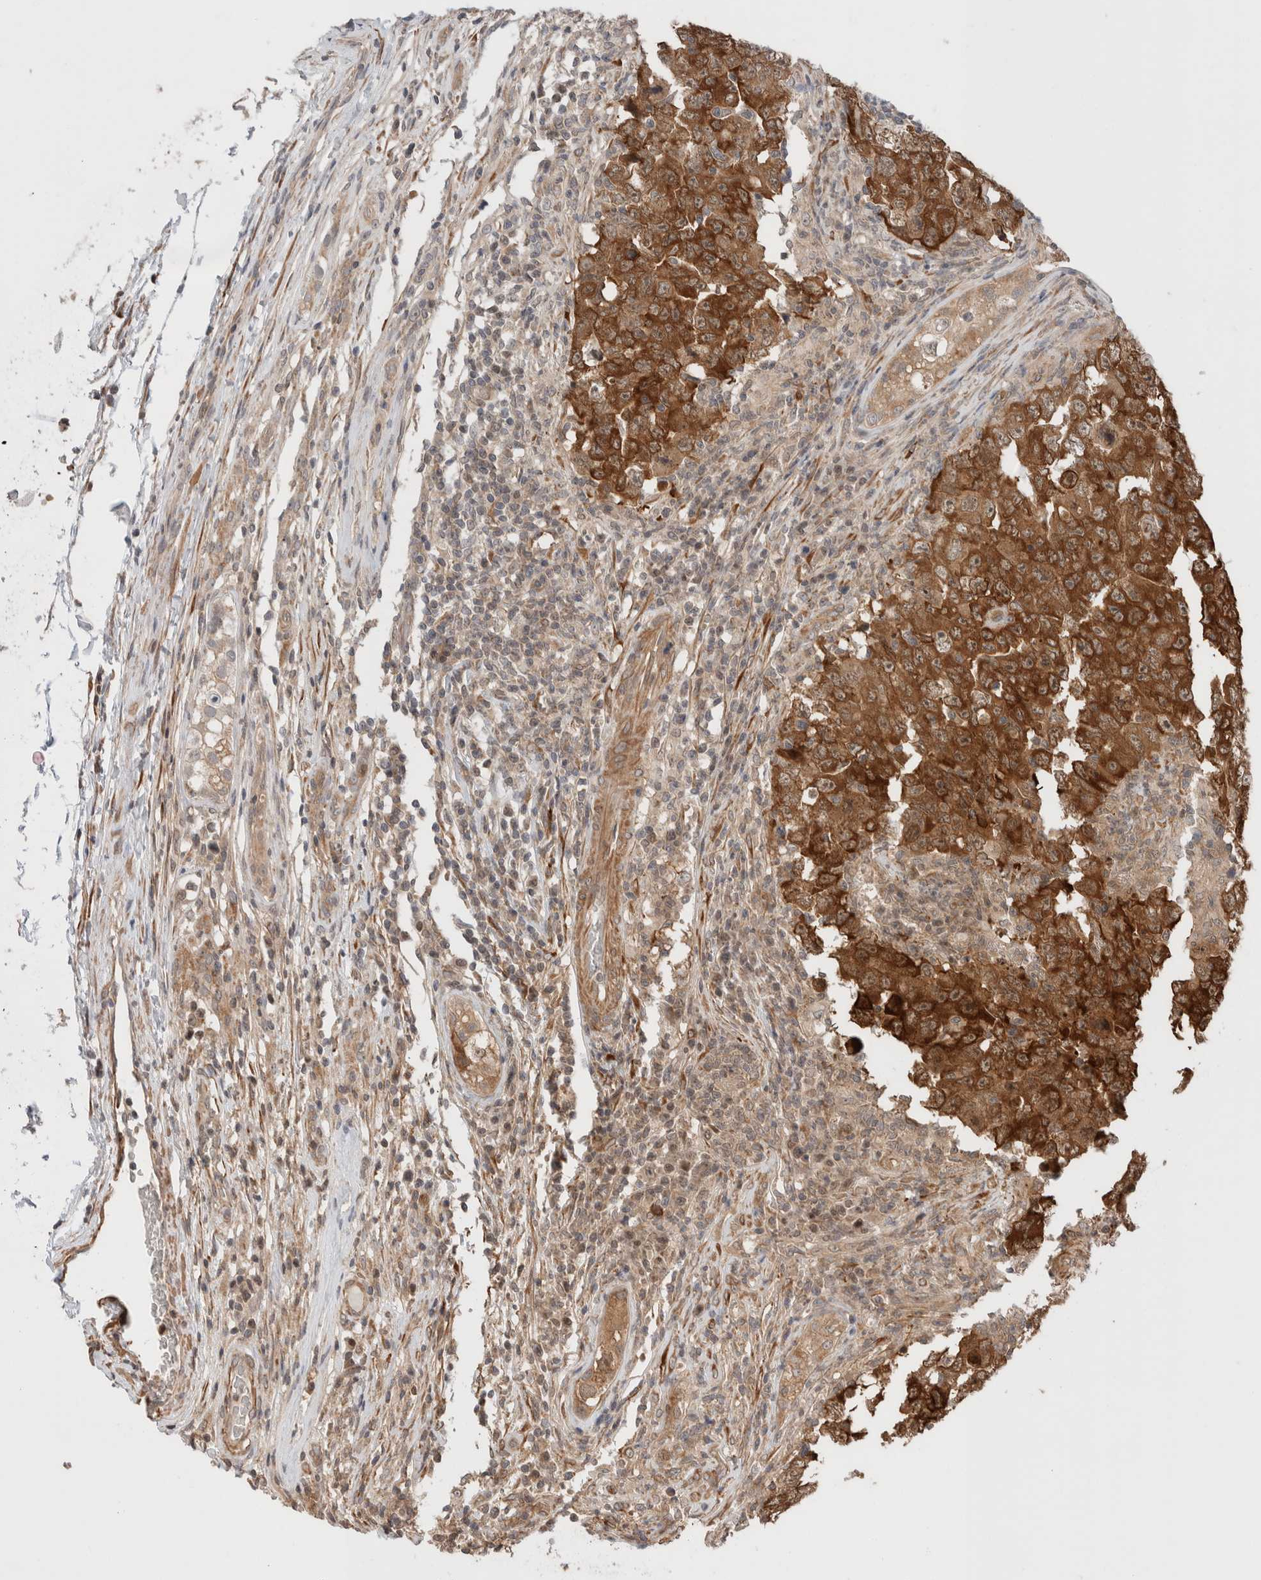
{"staining": {"intensity": "strong", "quantity": ">75%", "location": "cytoplasmic/membranous"}, "tissue": "testis cancer", "cell_type": "Tumor cells", "image_type": "cancer", "snomed": [{"axis": "morphology", "description": "Carcinoma, Embryonal, NOS"}, {"axis": "topography", "description": "Testis"}], "caption": "A photomicrograph of testis cancer stained for a protein displays strong cytoplasmic/membranous brown staining in tumor cells.", "gene": "ZNF649", "patient": {"sex": "male", "age": 26}}